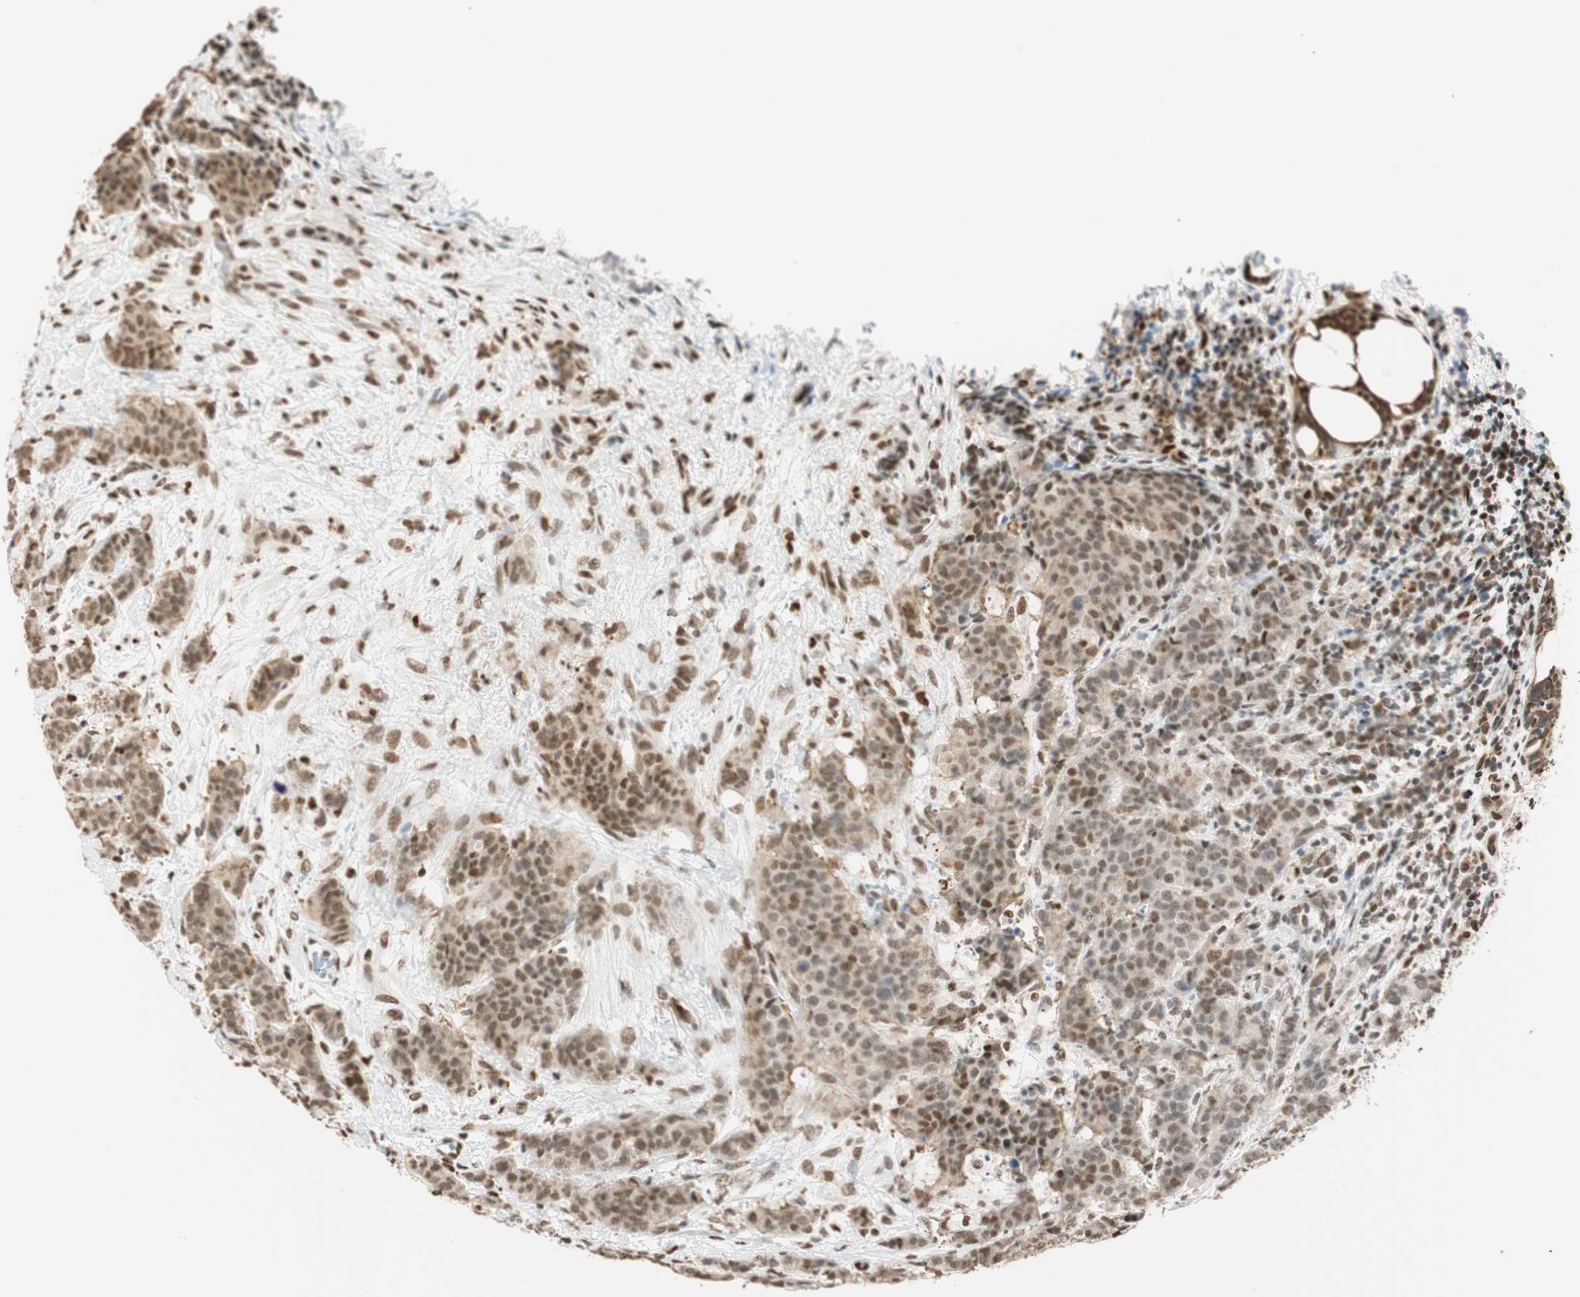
{"staining": {"intensity": "moderate", "quantity": "25%-75%", "location": "cytoplasmic/membranous,nuclear"}, "tissue": "breast cancer", "cell_type": "Tumor cells", "image_type": "cancer", "snomed": [{"axis": "morphology", "description": "Duct carcinoma"}, {"axis": "topography", "description": "Breast"}], "caption": "Breast cancer stained with DAB (3,3'-diaminobenzidine) immunohistochemistry displays medium levels of moderate cytoplasmic/membranous and nuclear positivity in about 25%-75% of tumor cells.", "gene": "FANCG", "patient": {"sex": "female", "age": 40}}